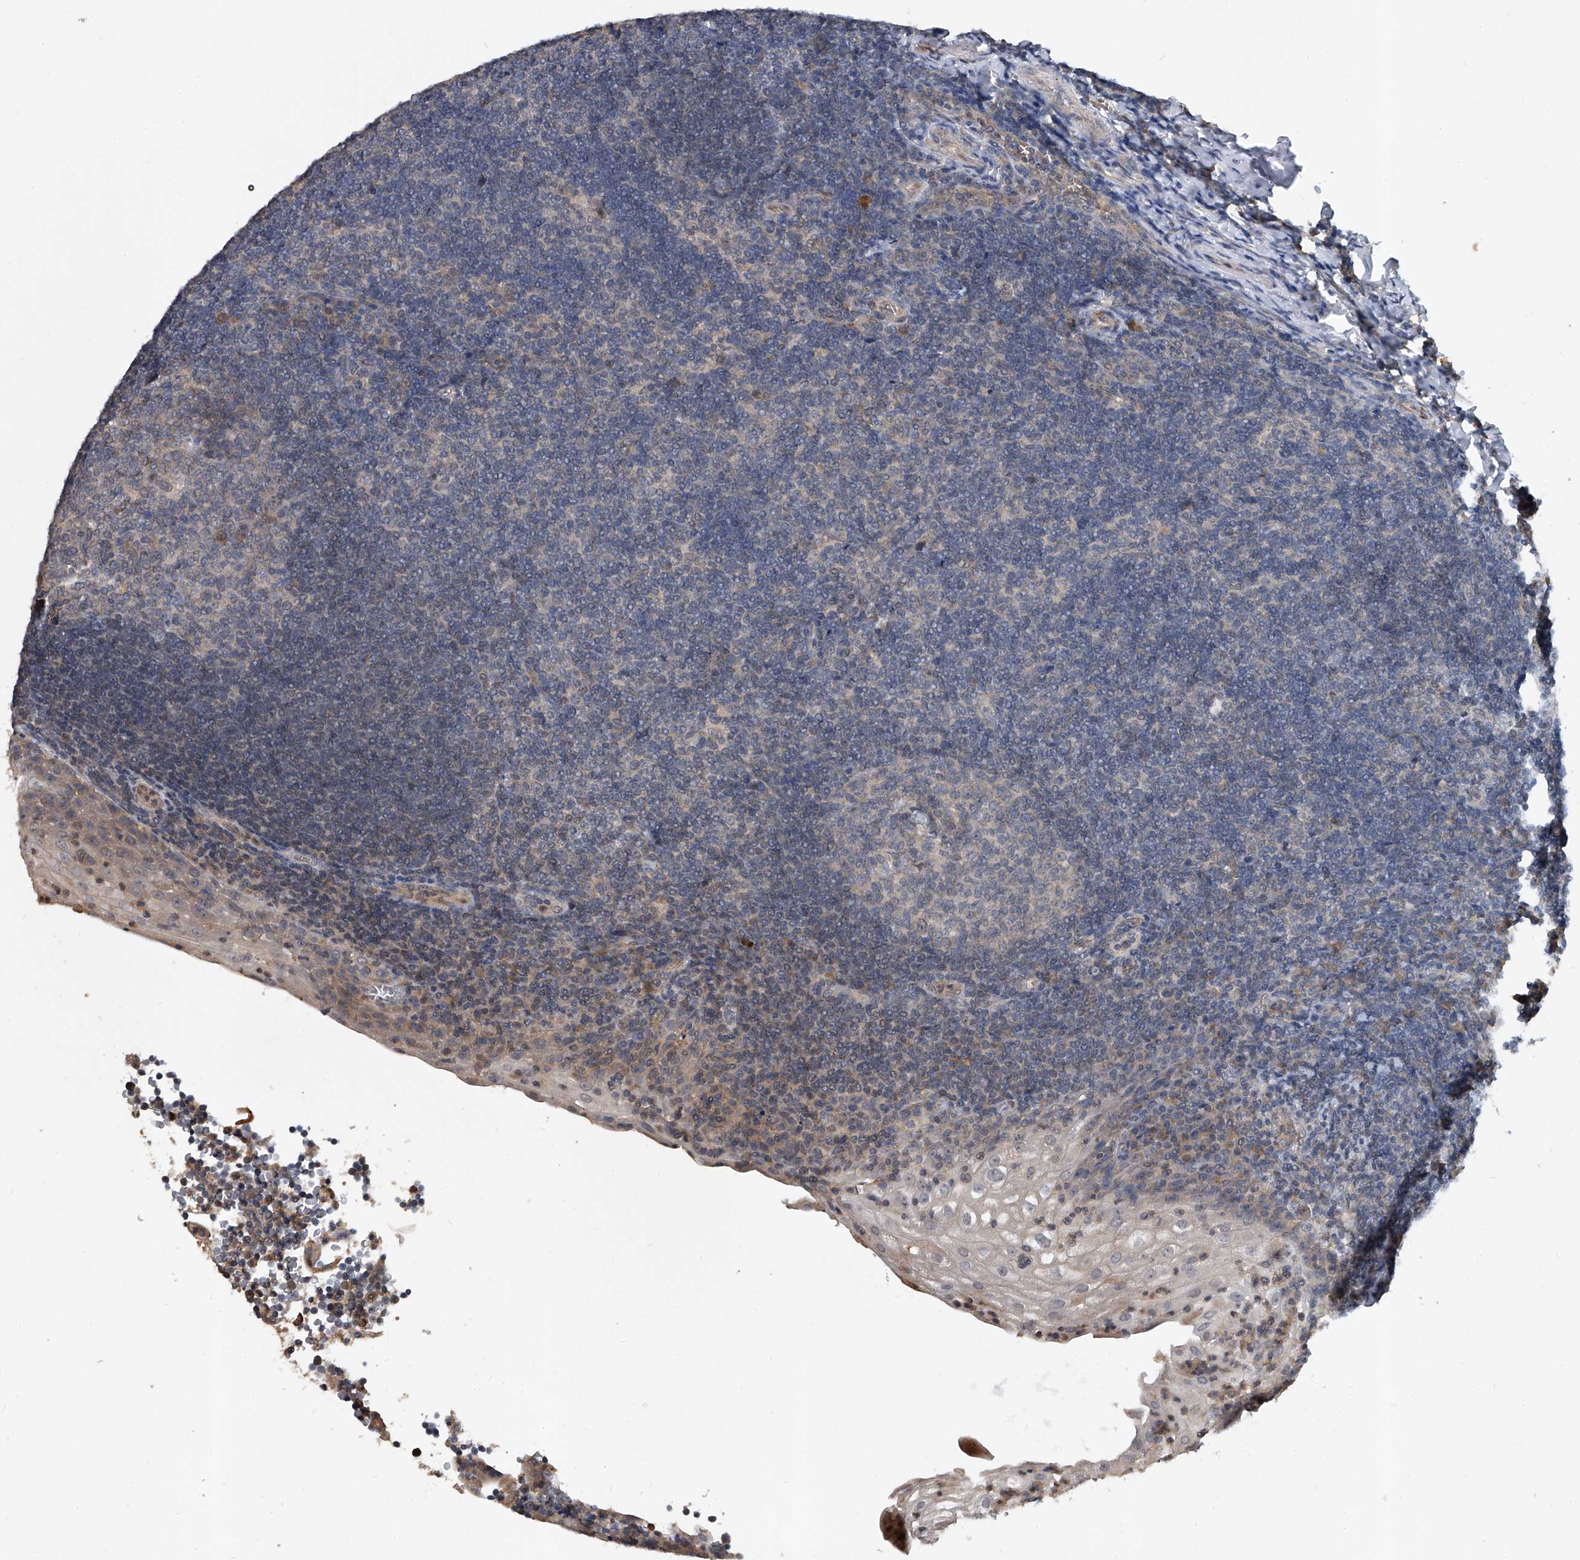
{"staining": {"intensity": "negative", "quantity": "none", "location": "none"}, "tissue": "tonsil", "cell_type": "Germinal center cells", "image_type": "normal", "snomed": [{"axis": "morphology", "description": "Normal tissue, NOS"}, {"axis": "topography", "description": "Tonsil"}], "caption": "This micrograph is of benign tonsil stained with immunohistochemistry to label a protein in brown with the nuclei are counter-stained blue. There is no staining in germinal center cells.", "gene": "JAG2", "patient": {"sex": "male", "age": 37}}